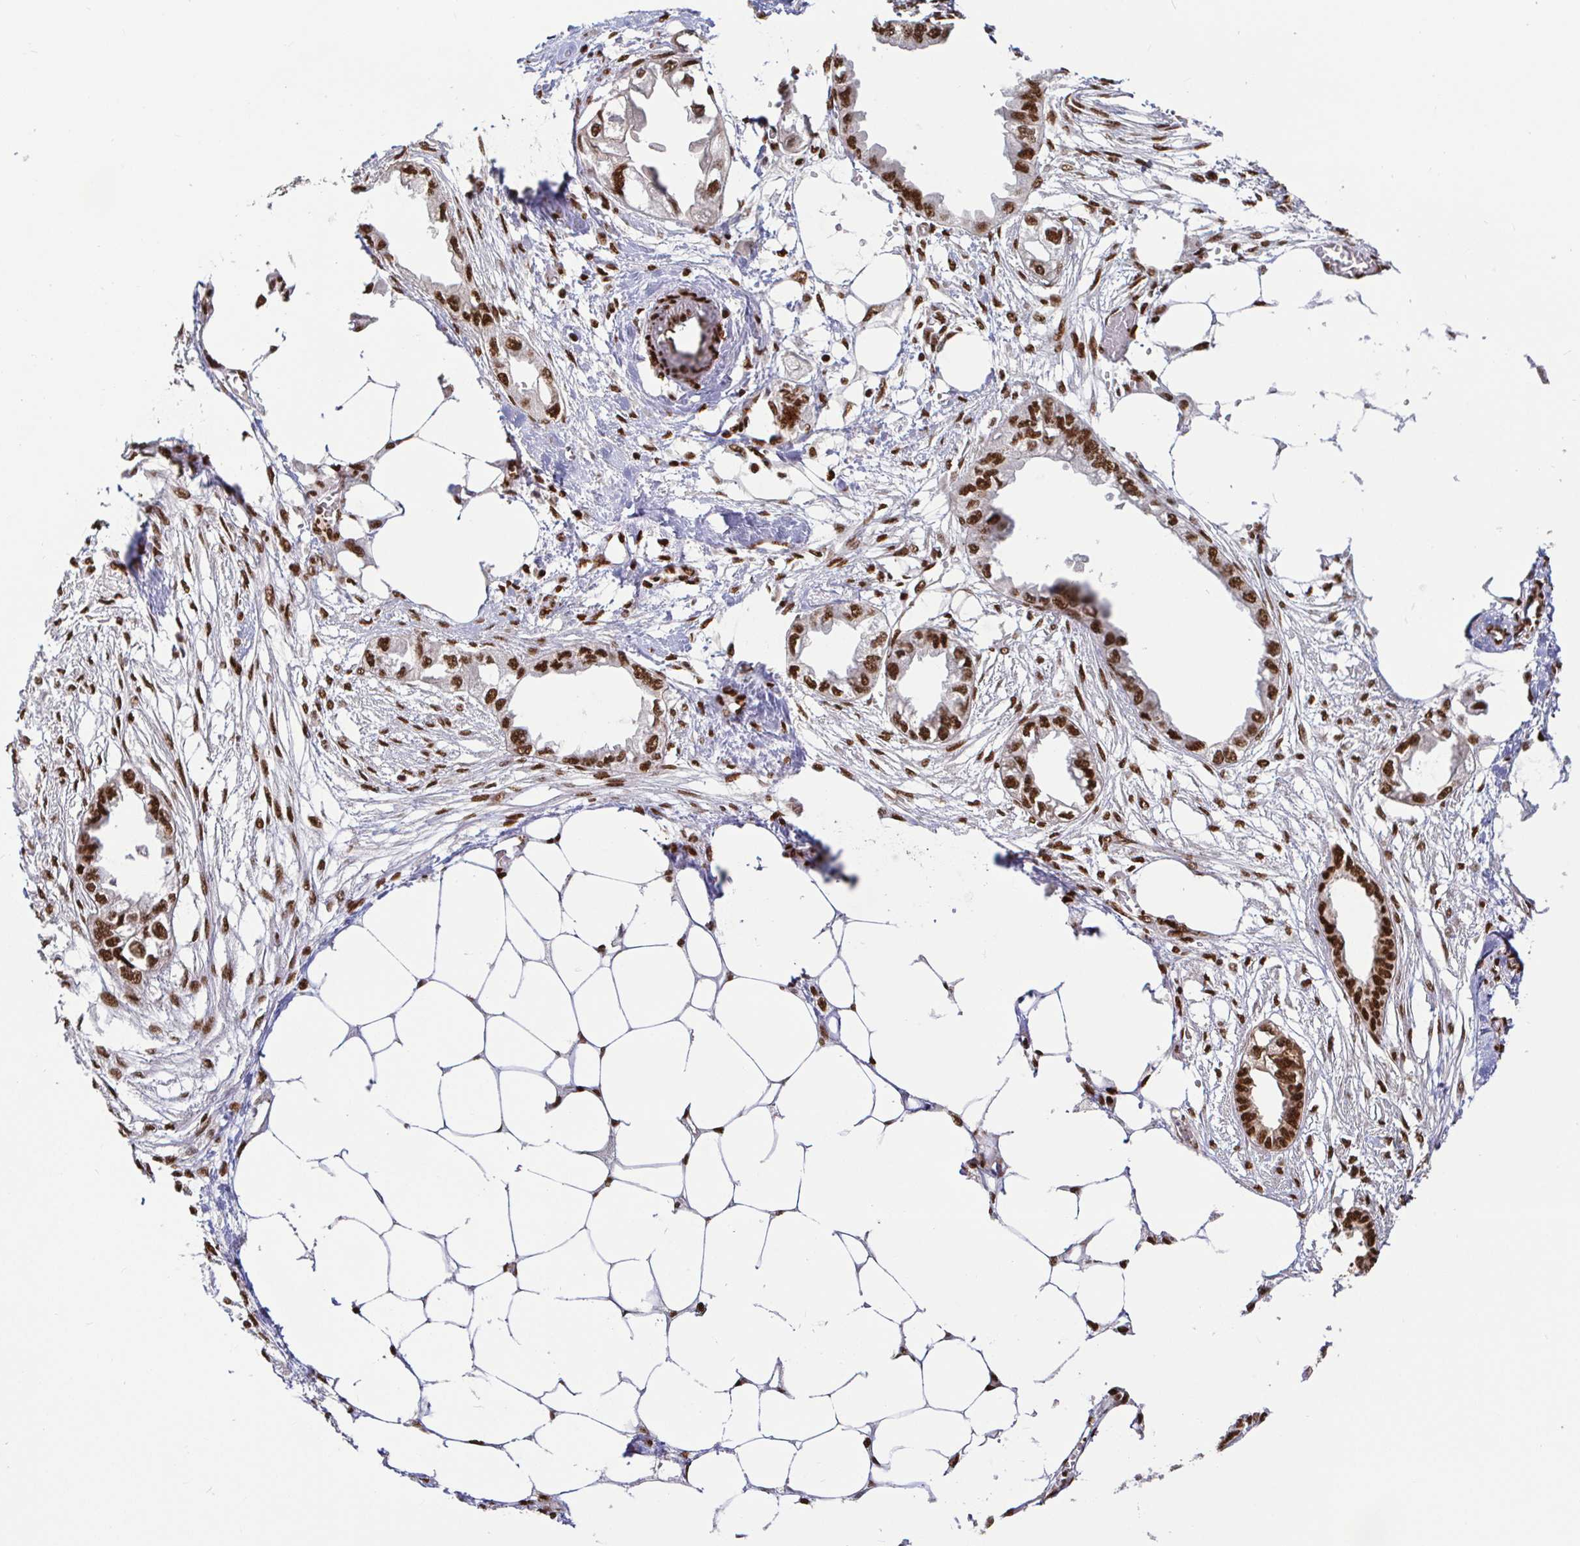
{"staining": {"intensity": "strong", "quantity": ">75%", "location": "nuclear"}, "tissue": "endometrial cancer", "cell_type": "Tumor cells", "image_type": "cancer", "snomed": [{"axis": "morphology", "description": "Adenocarcinoma, NOS"}, {"axis": "morphology", "description": "Adenocarcinoma, metastatic, NOS"}, {"axis": "topography", "description": "Adipose tissue"}, {"axis": "topography", "description": "Endometrium"}], "caption": "A high-resolution micrograph shows IHC staining of metastatic adenocarcinoma (endometrial), which demonstrates strong nuclear staining in about >75% of tumor cells.", "gene": "SP3", "patient": {"sex": "female", "age": 67}}